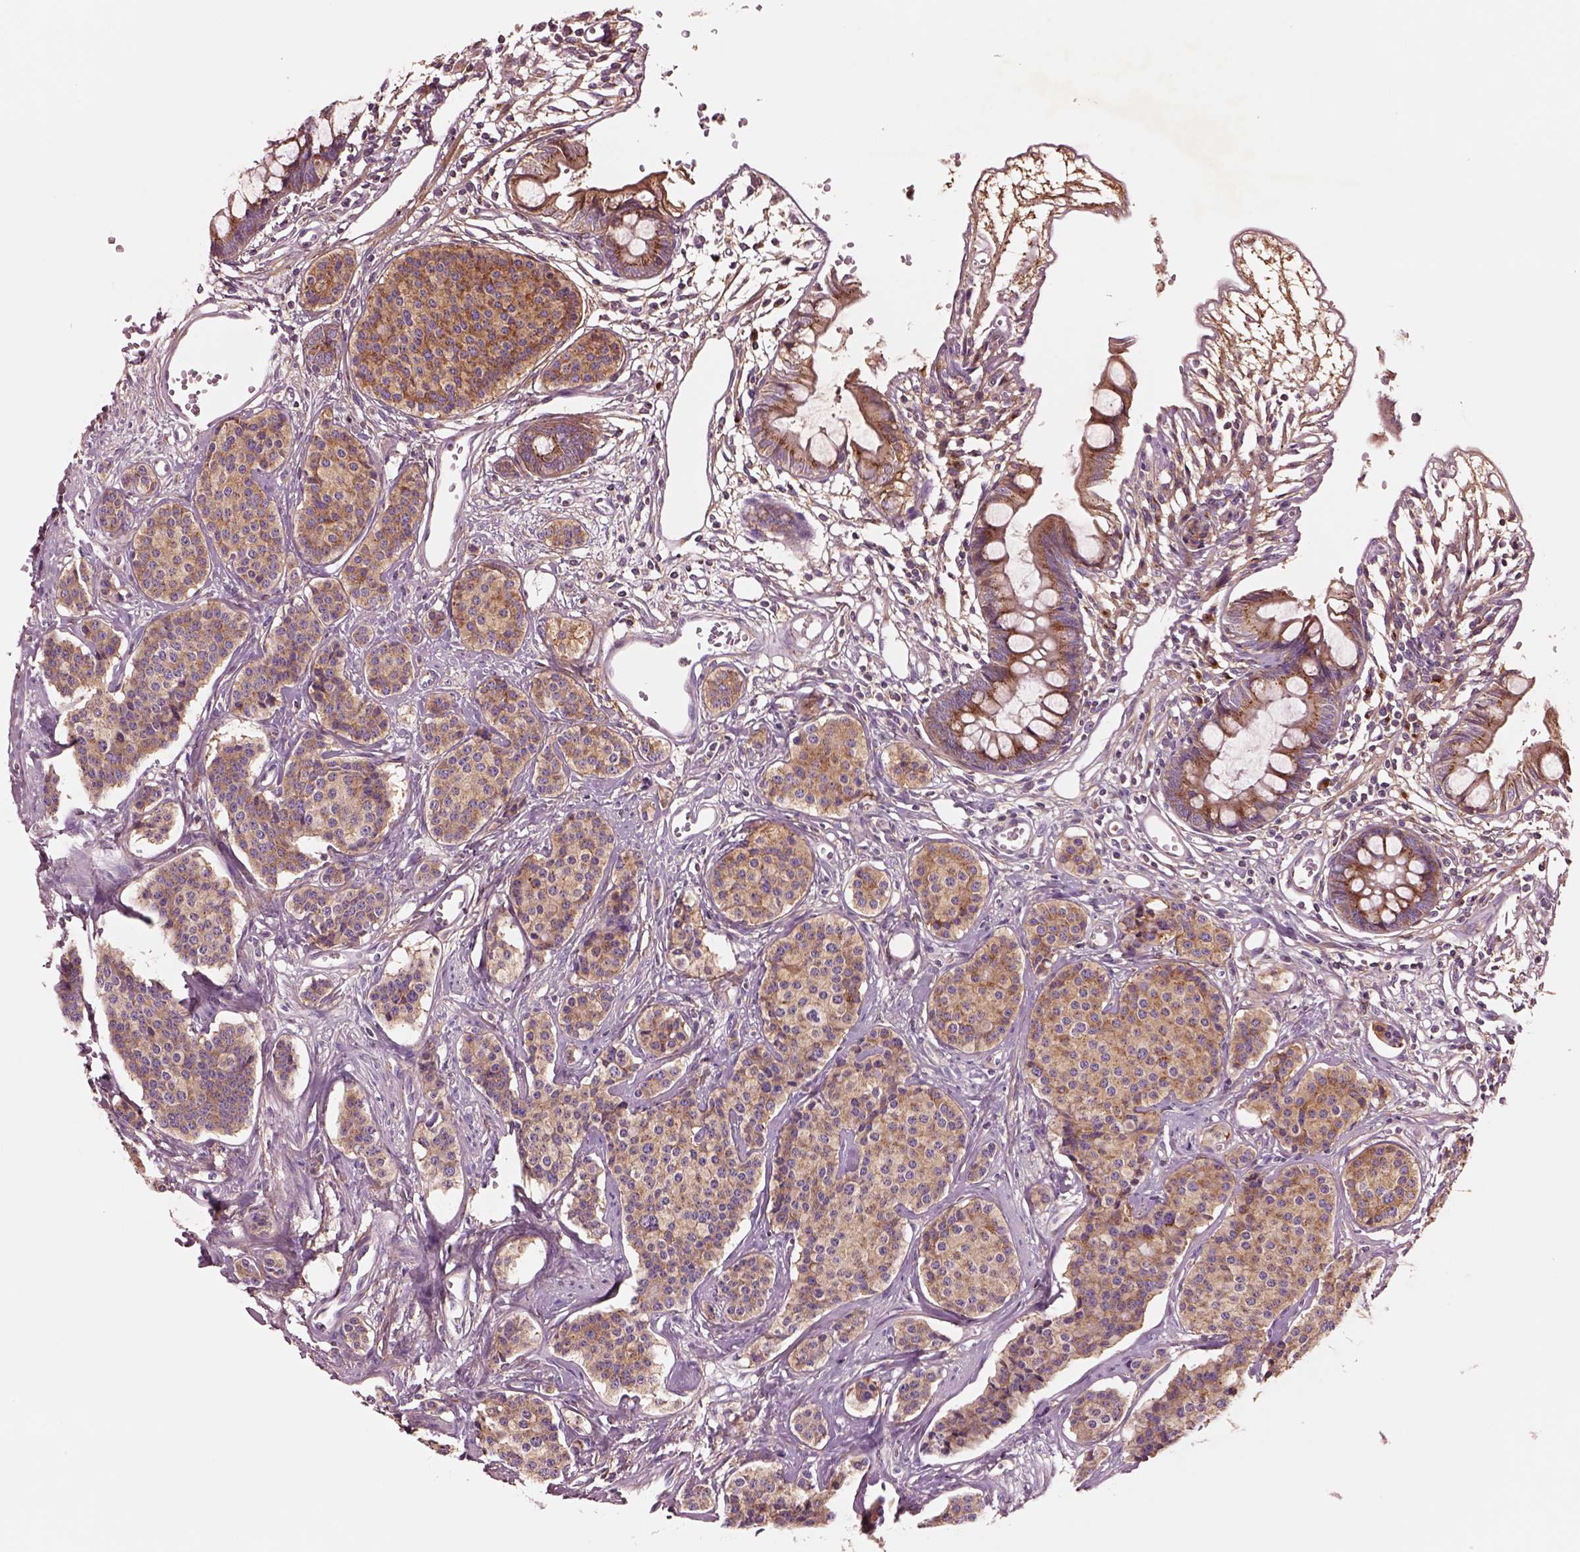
{"staining": {"intensity": "moderate", "quantity": ">75%", "location": "cytoplasmic/membranous"}, "tissue": "carcinoid", "cell_type": "Tumor cells", "image_type": "cancer", "snomed": [{"axis": "morphology", "description": "Carcinoid, malignant, NOS"}, {"axis": "topography", "description": "Small intestine"}], "caption": "High-magnification brightfield microscopy of carcinoid stained with DAB (3,3'-diaminobenzidine) (brown) and counterstained with hematoxylin (blue). tumor cells exhibit moderate cytoplasmic/membranous staining is present in approximately>75% of cells.", "gene": "SEC23A", "patient": {"sex": "female", "age": 64}}